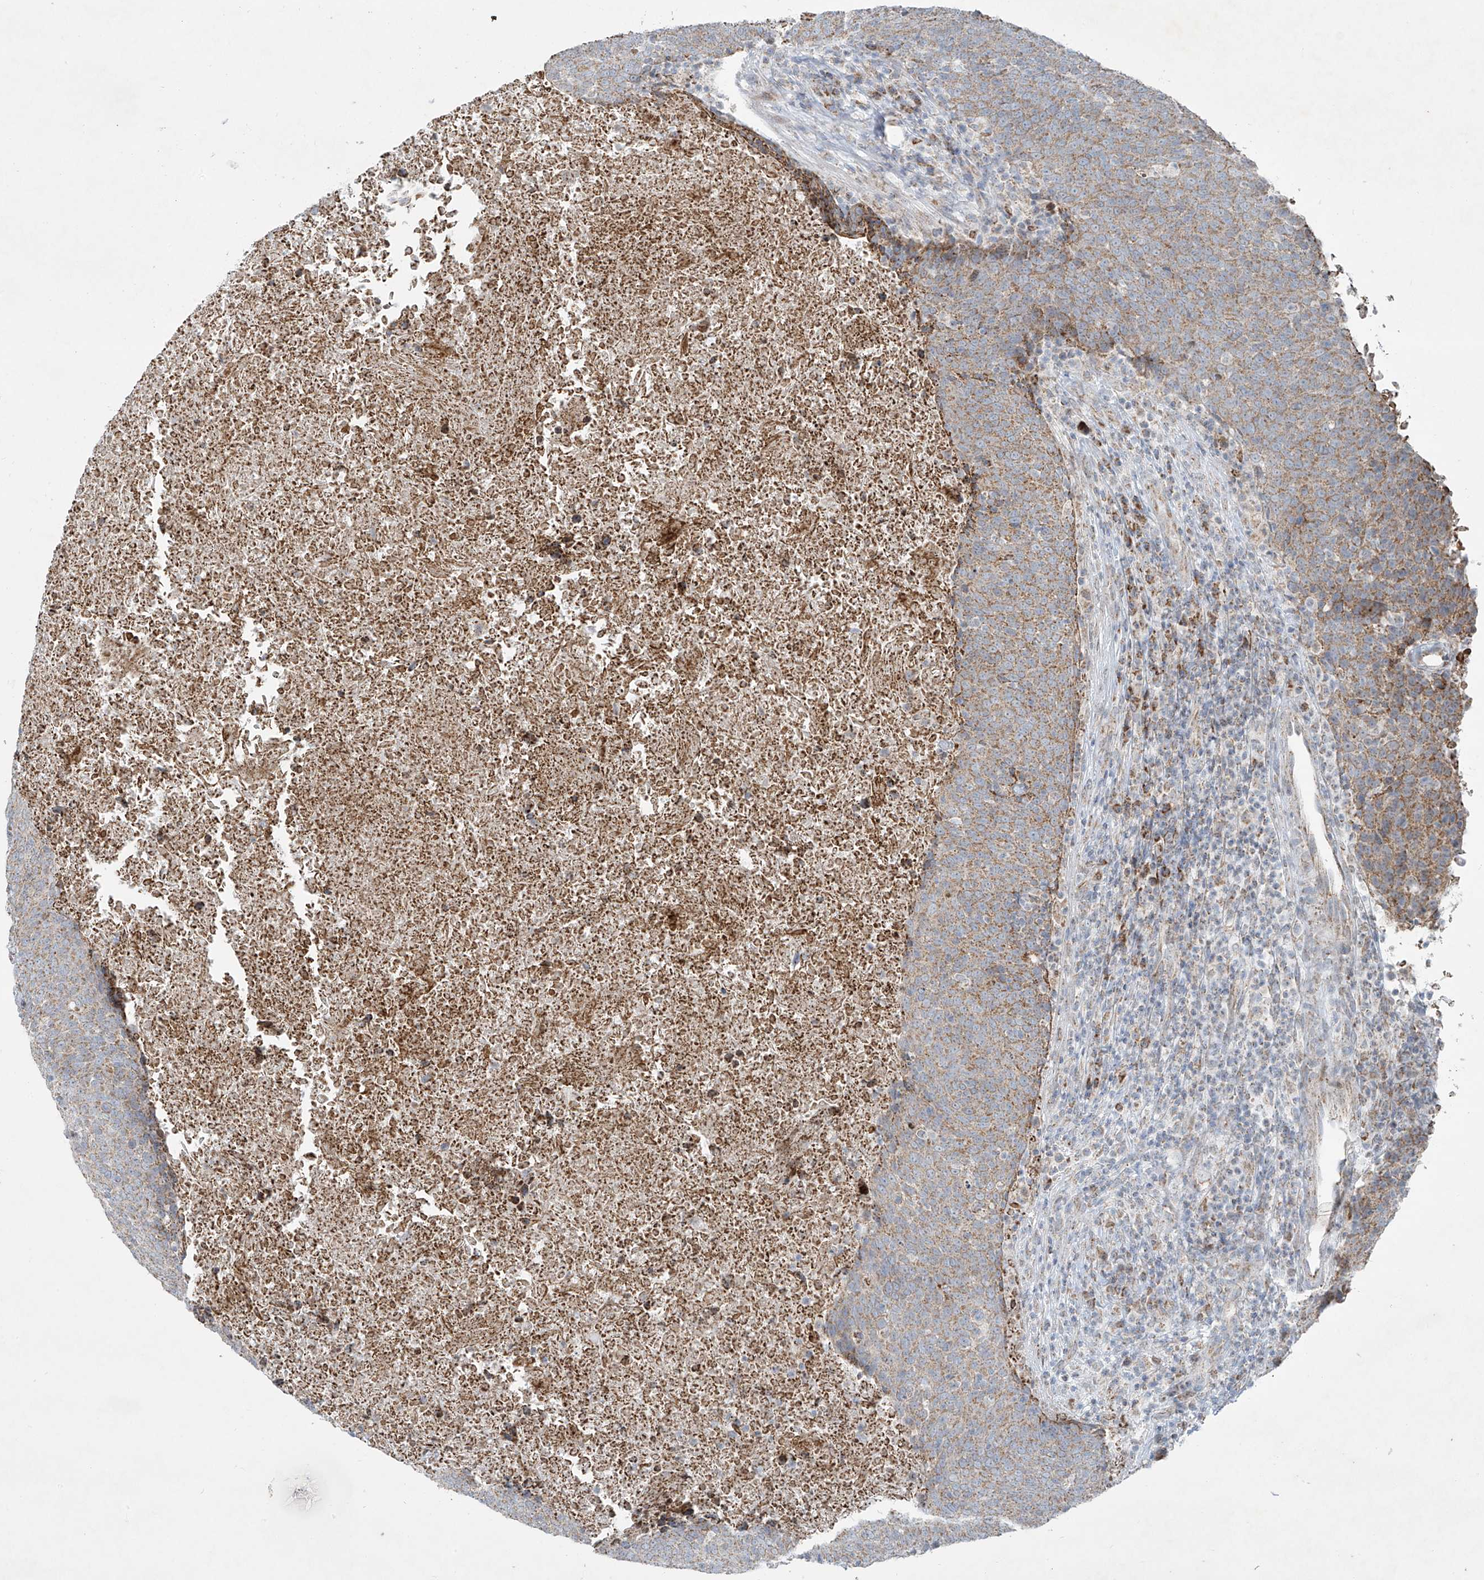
{"staining": {"intensity": "weak", "quantity": ">75%", "location": "cytoplasmic/membranous"}, "tissue": "head and neck cancer", "cell_type": "Tumor cells", "image_type": "cancer", "snomed": [{"axis": "morphology", "description": "Squamous cell carcinoma, NOS"}, {"axis": "morphology", "description": "Squamous cell carcinoma, metastatic, NOS"}, {"axis": "topography", "description": "Lymph node"}, {"axis": "topography", "description": "Head-Neck"}], "caption": "Immunohistochemistry image of head and neck squamous cell carcinoma stained for a protein (brown), which shows low levels of weak cytoplasmic/membranous positivity in approximately >75% of tumor cells.", "gene": "SMDT1", "patient": {"sex": "male", "age": 62}}